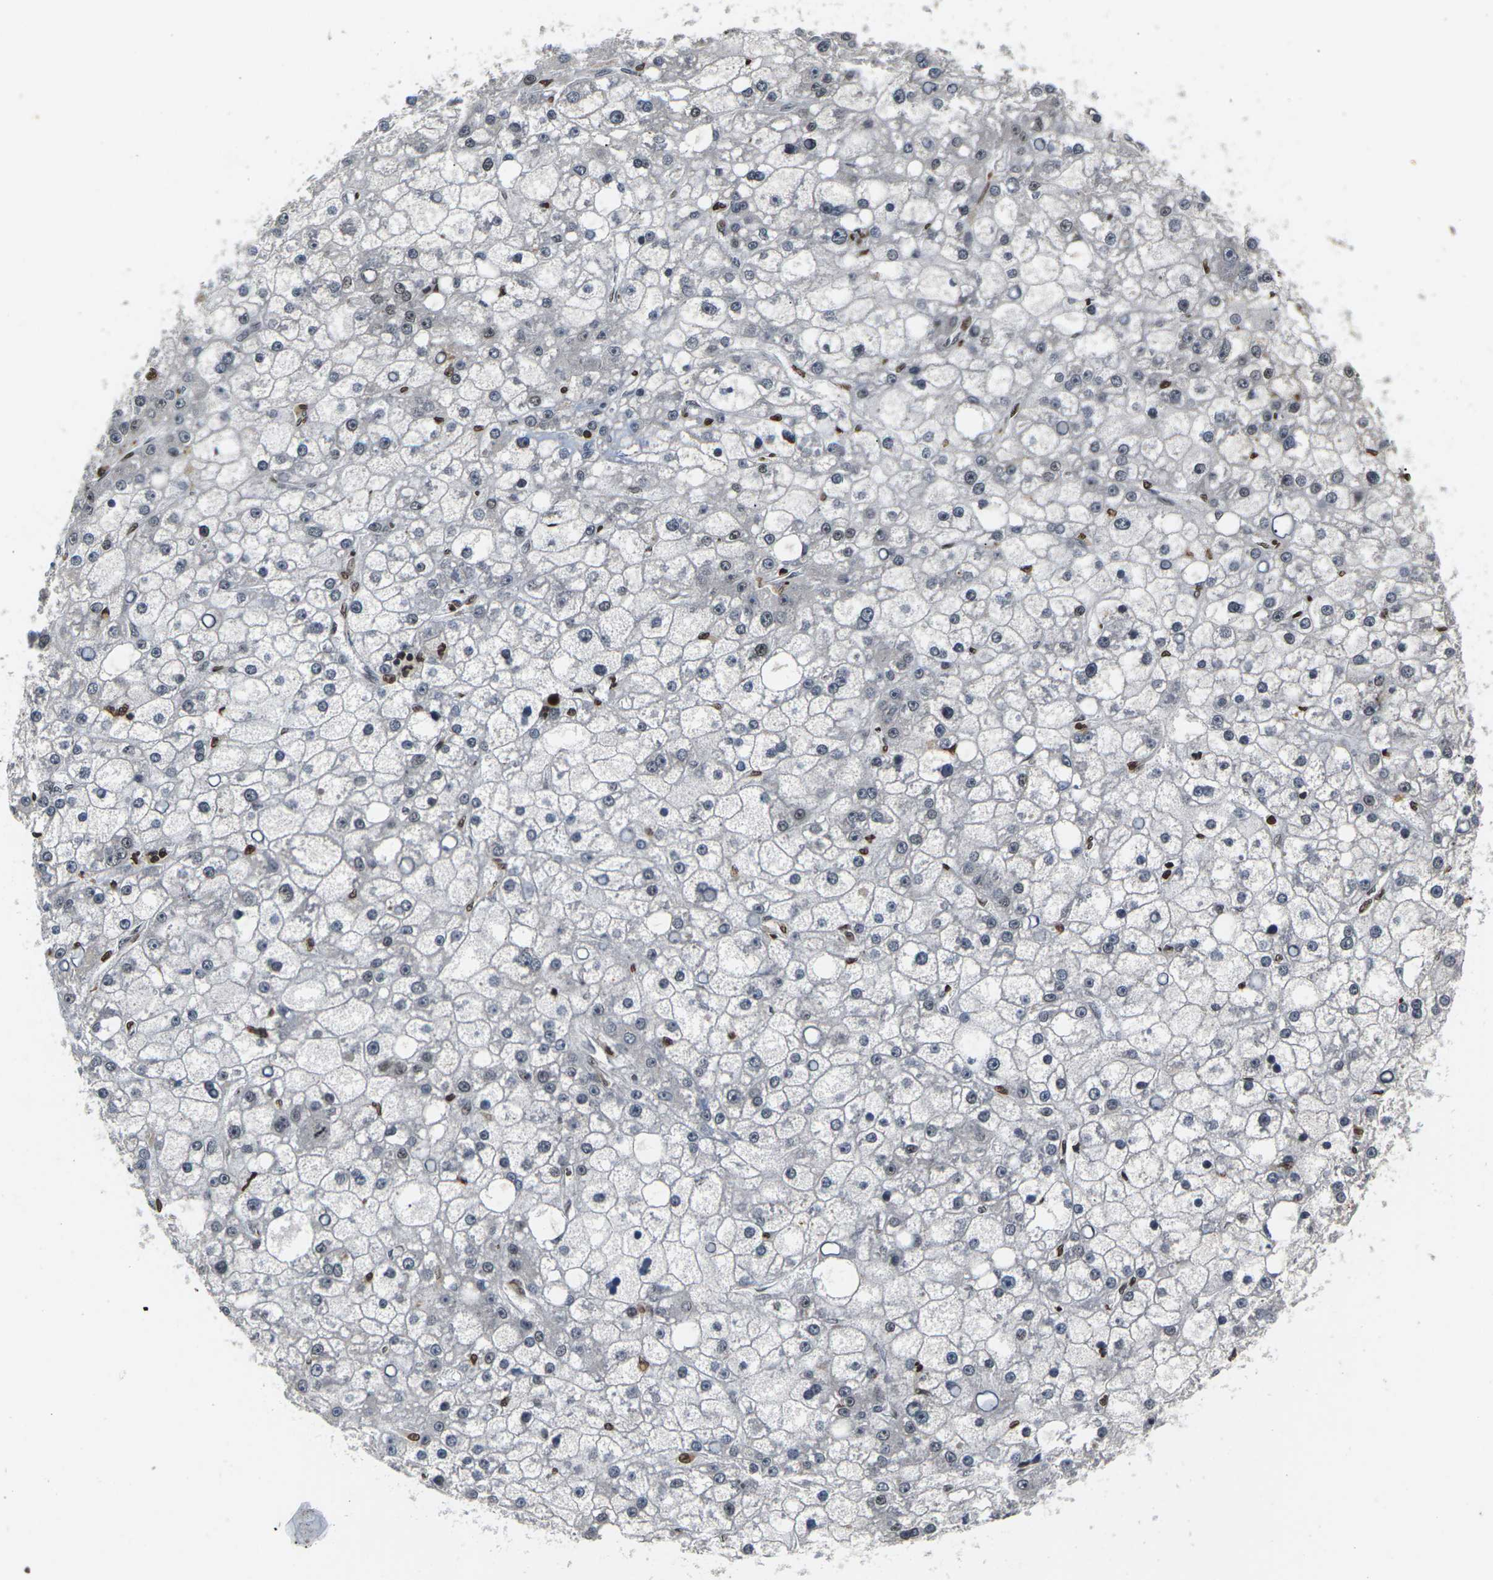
{"staining": {"intensity": "weak", "quantity": "<25%", "location": "nuclear"}, "tissue": "liver cancer", "cell_type": "Tumor cells", "image_type": "cancer", "snomed": [{"axis": "morphology", "description": "Carcinoma, Hepatocellular, NOS"}, {"axis": "topography", "description": "Liver"}], "caption": "DAB (3,3'-diaminobenzidine) immunohistochemical staining of liver cancer demonstrates no significant positivity in tumor cells.", "gene": "NELFA", "patient": {"sex": "male", "age": 67}}